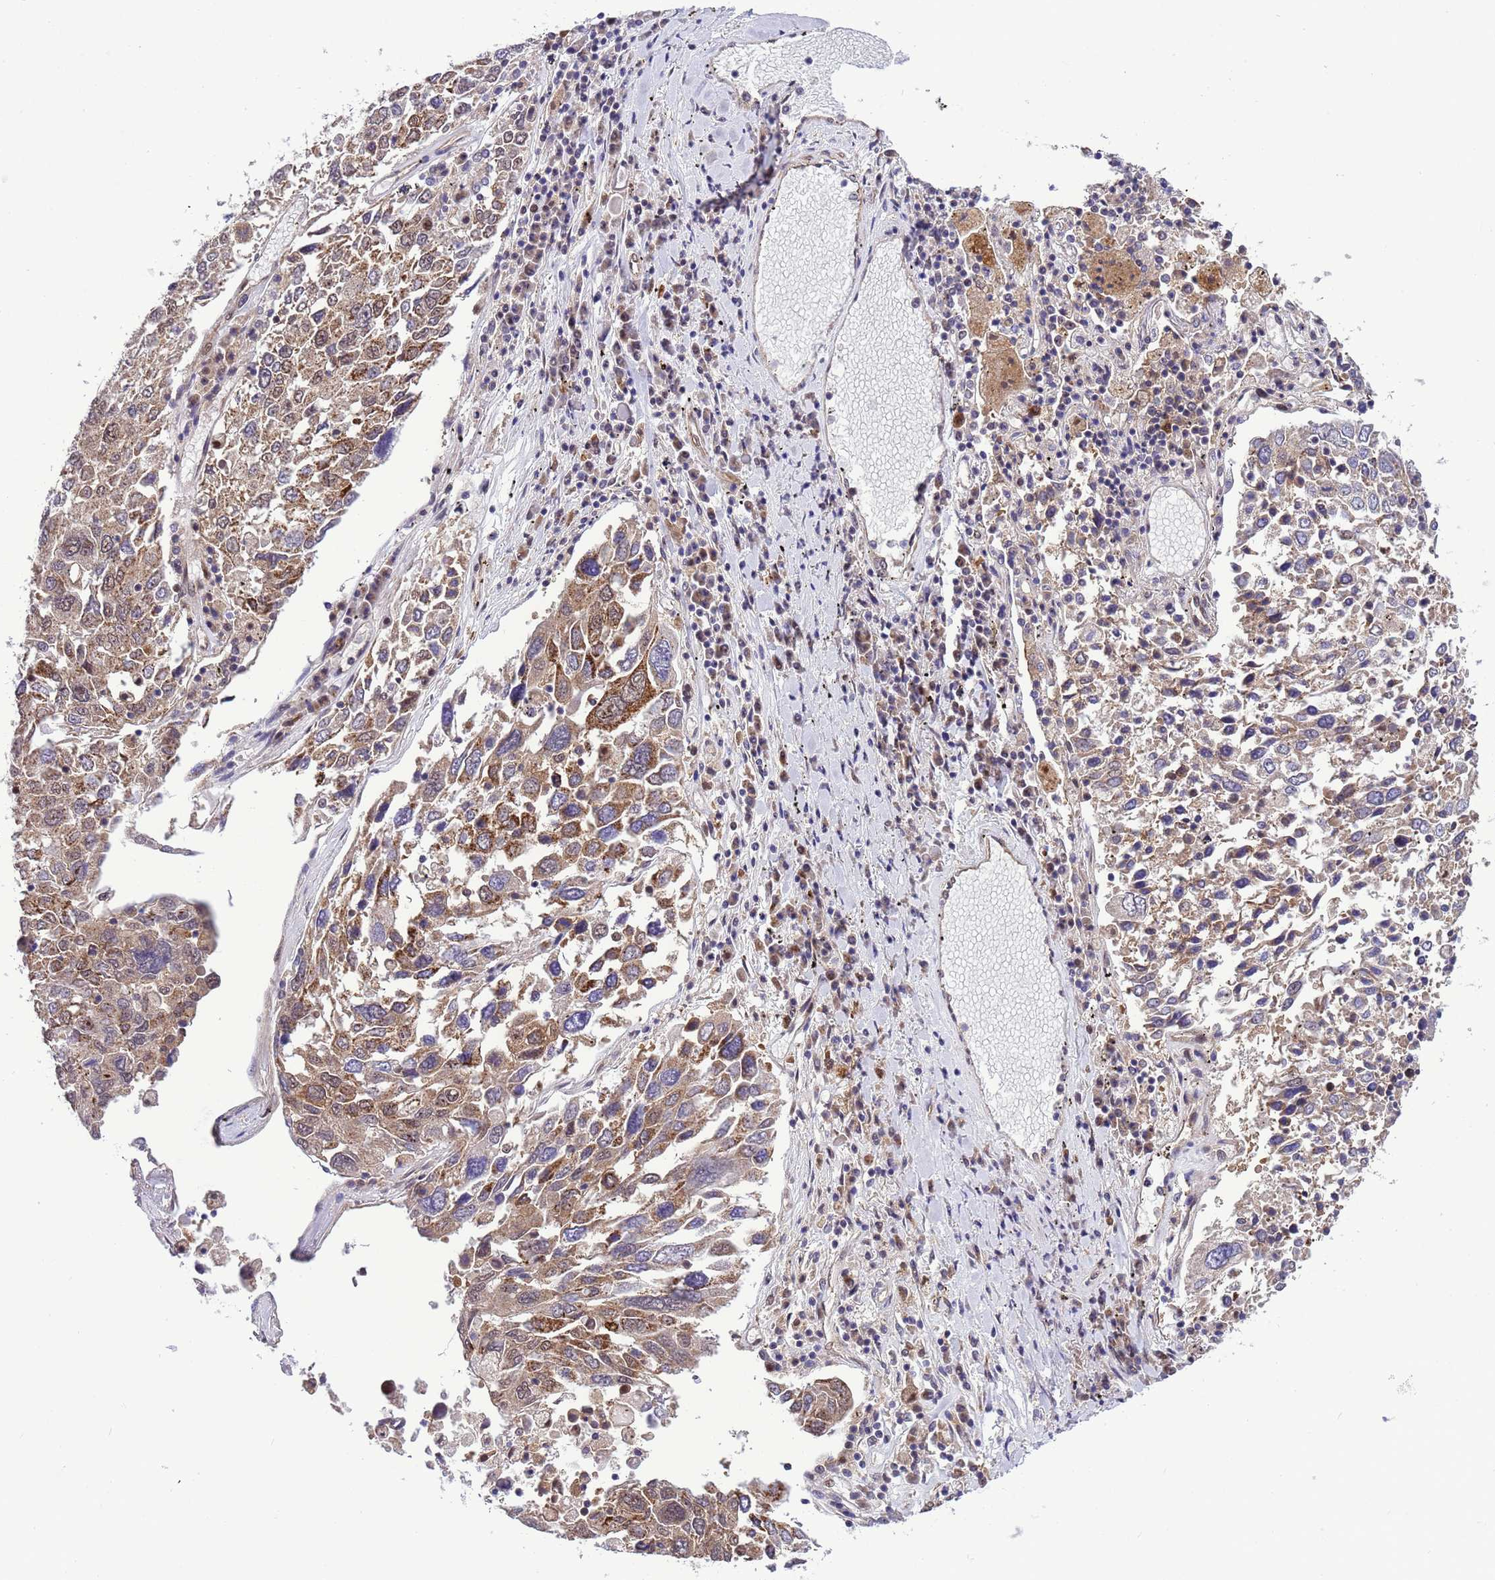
{"staining": {"intensity": "moderate", "quantity": "<25%", "location": "cytoplasmic/membranous"}, "tissue": "lung cancer", "cell_type": "Tumor cells", "image_type": "cancer", "snomed": [{"axis": "morphology", "description": "Squamous cell carcinoma, NOS"}, {"axis": "topography", "description": "Lung"}], "caption": "The immunohistochemical stain labels moderate cytoplasmic/membranous staining in tumor cells of lung cancer (squamous cell carcinoma) tissue. The staining is performed using DAB (3,3'-diaminobenzidine) brown chromogen to label protein expression. The nuclei are counter-stained blue using hematoxylin.", "gene": "RASD1", "patient": {"sex": "male", "age": 65}}